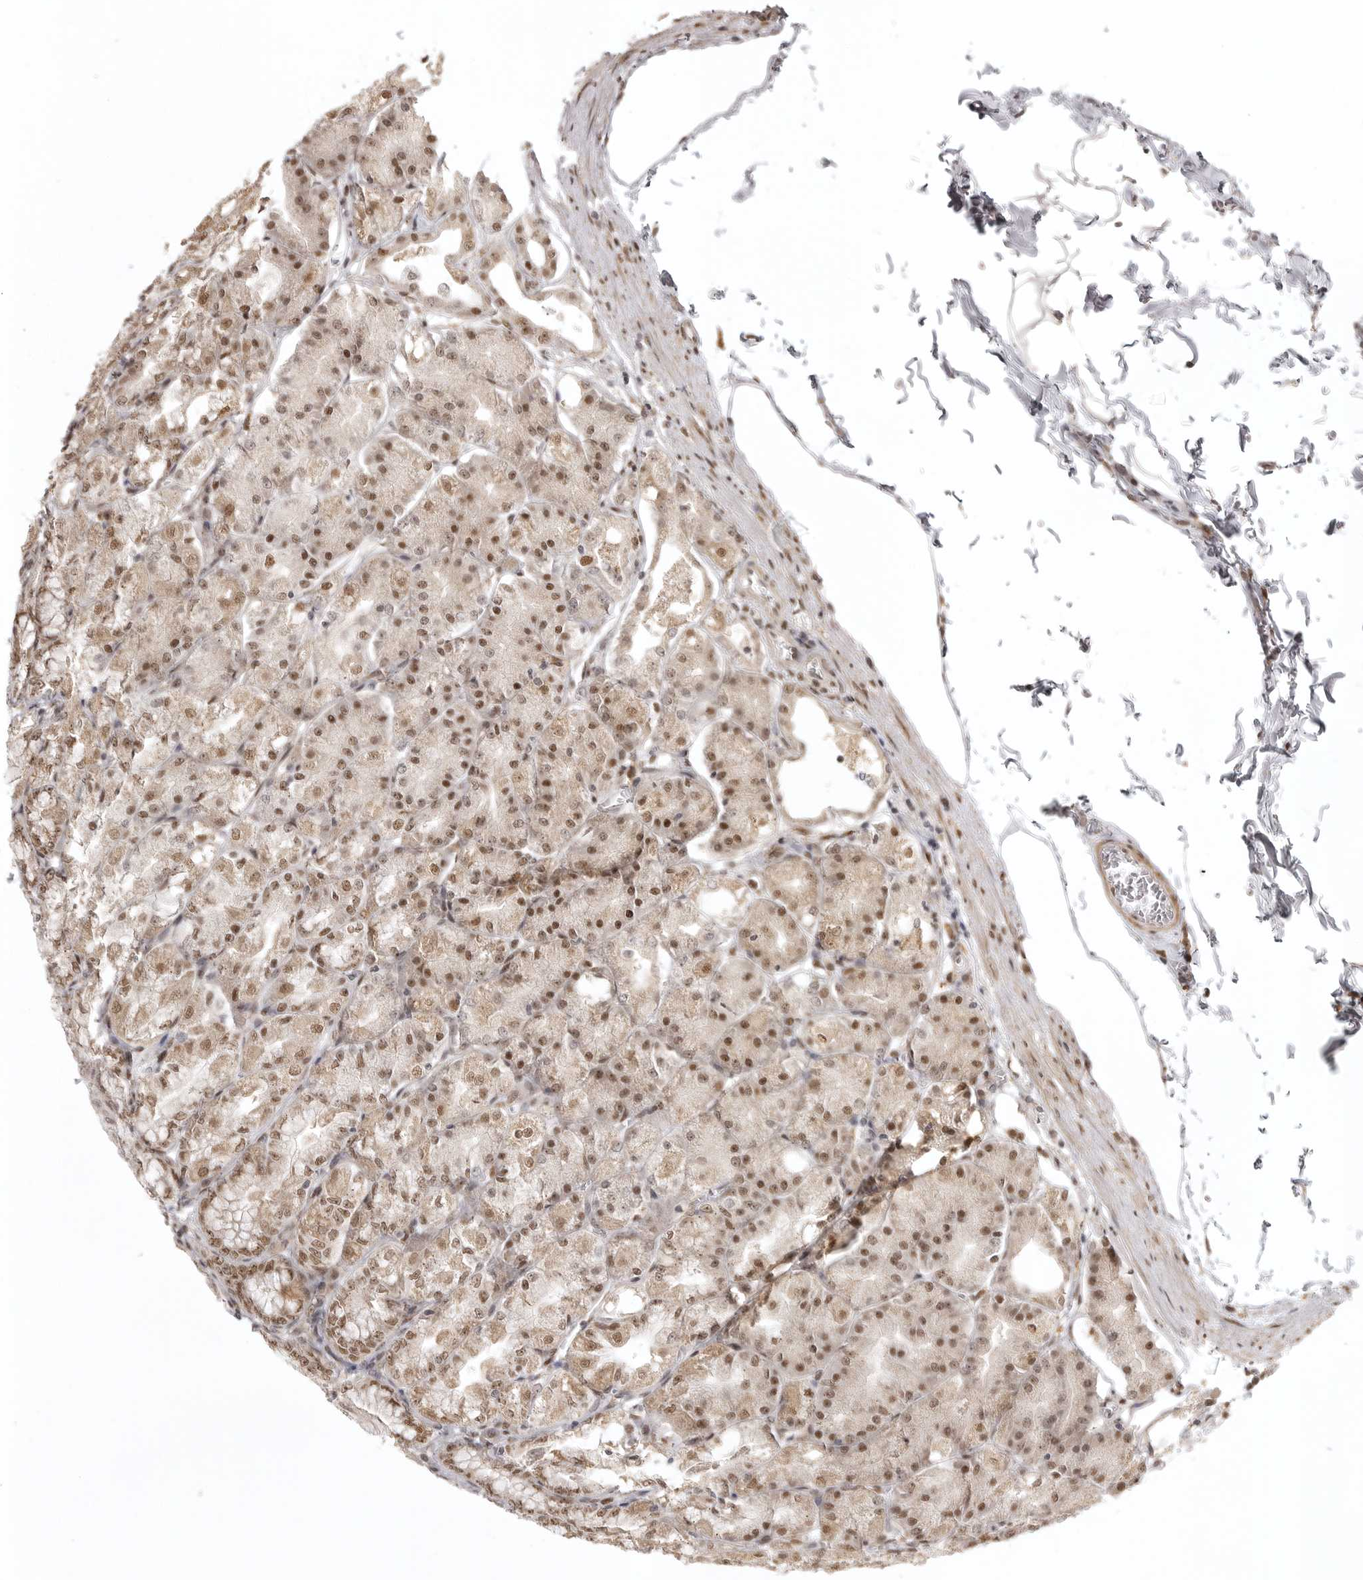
{"staining": {"intensity": "moderate", "quantity": ">75%", "location": "cytoplasmic/membranous,nuclear"}, "tissue": "stomach", "cell_type": "Glandular cells", "image_type": "normal", "snomed": [{"axis": "morphology", "description": "Normal tissue, NOS"}, {"axis": "topography", "description": "Stomach, lower"}], "caption": "A high-resolution histopathology image shows immunohistochemistry (IHC) staining of normal stomach, which reveals moderate cytoplasmic/membranous,nuclear expression in about >75% of glandular cells. The protein of interest is stained brown, and the nuclei are stained in blue (DAB IHC with brightfield microscopy, high magnification).", "gene": "ISG20L2", "patient": {"sex": "male", "age": 71}}